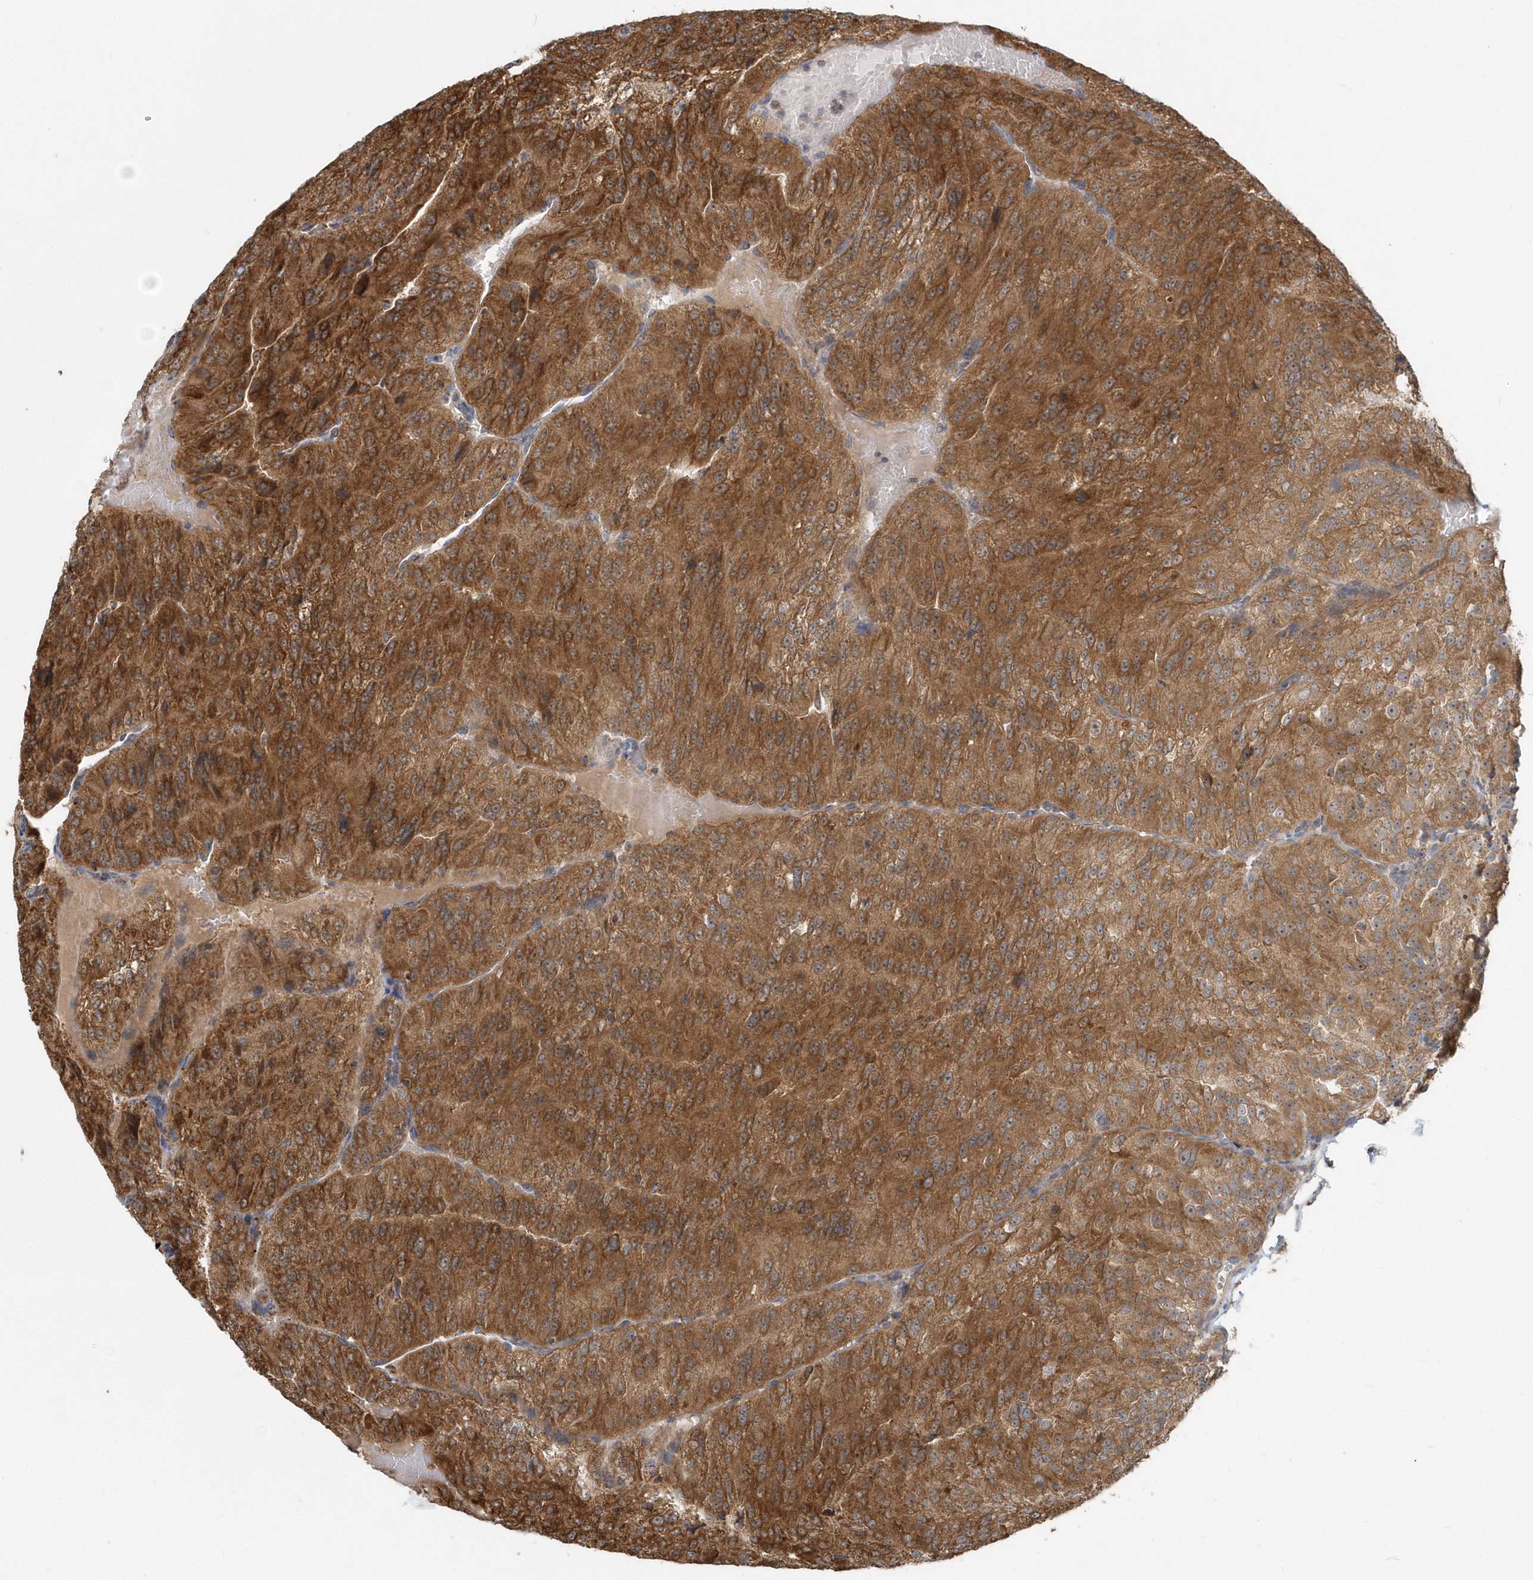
{"staining": {"intensity": "strong", "quantity": ">75%", "location": "cytoplasmic/membranous"}, "tissue": "renal cancer", "cell_type": "Tumor cells", "image_type": "cancer", "snomed": [{"axis": "morphology", "description": "Adenocarcinoma, NOS"}, {"axis": "topography", "description": "Kidney"}], "caption": "Tumor cells reveal high levels of strong cytoplasmic/membranous expression in approximately >75% of cells in human adenocarcinoma (renal). (DAB = brown stain, brightfield microscopy at high magnification).", "gene": "PPP1R7", "patient": {"sex": "female", "age": 63}}